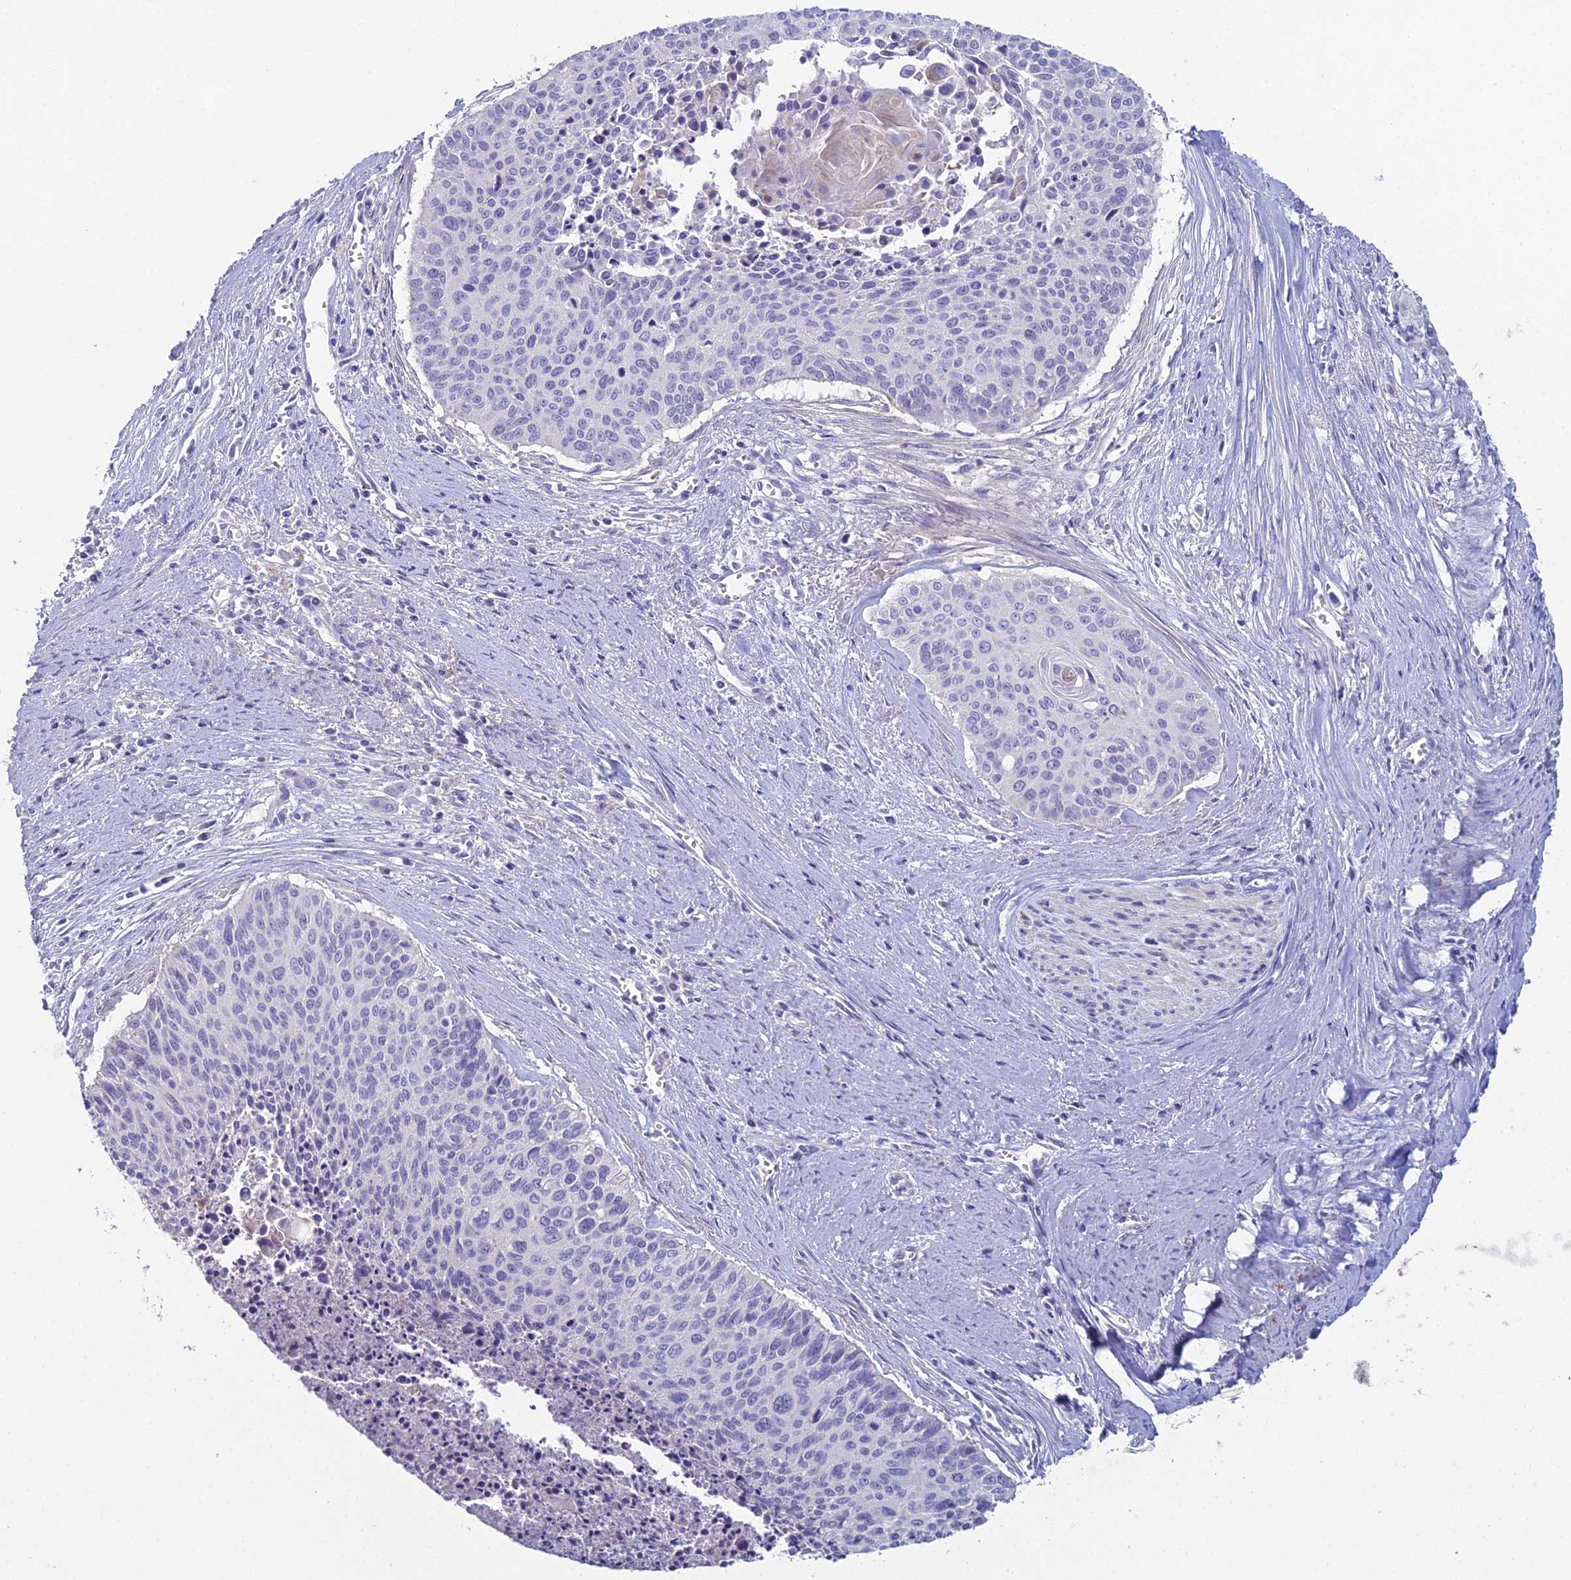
{"staining": {"intensity": "negative", "quantity": "none", "location": "none"}, "tissue": "cervical cancer", "cell_type": "Tumor cells", "image_type": "cancer", "snomed": [{"axis": "morphology", "description": "Squamous cell carcinoma, NOS"}, {"axis": "topography", "description": "Cervix"}], "caption": "The IHC micrograph has no significant expression in tumor cells of squamous cell carcinoma (cervical) tissue.", "gene": "NCAM1", "patient": {"sex": "female", "age": 55}}